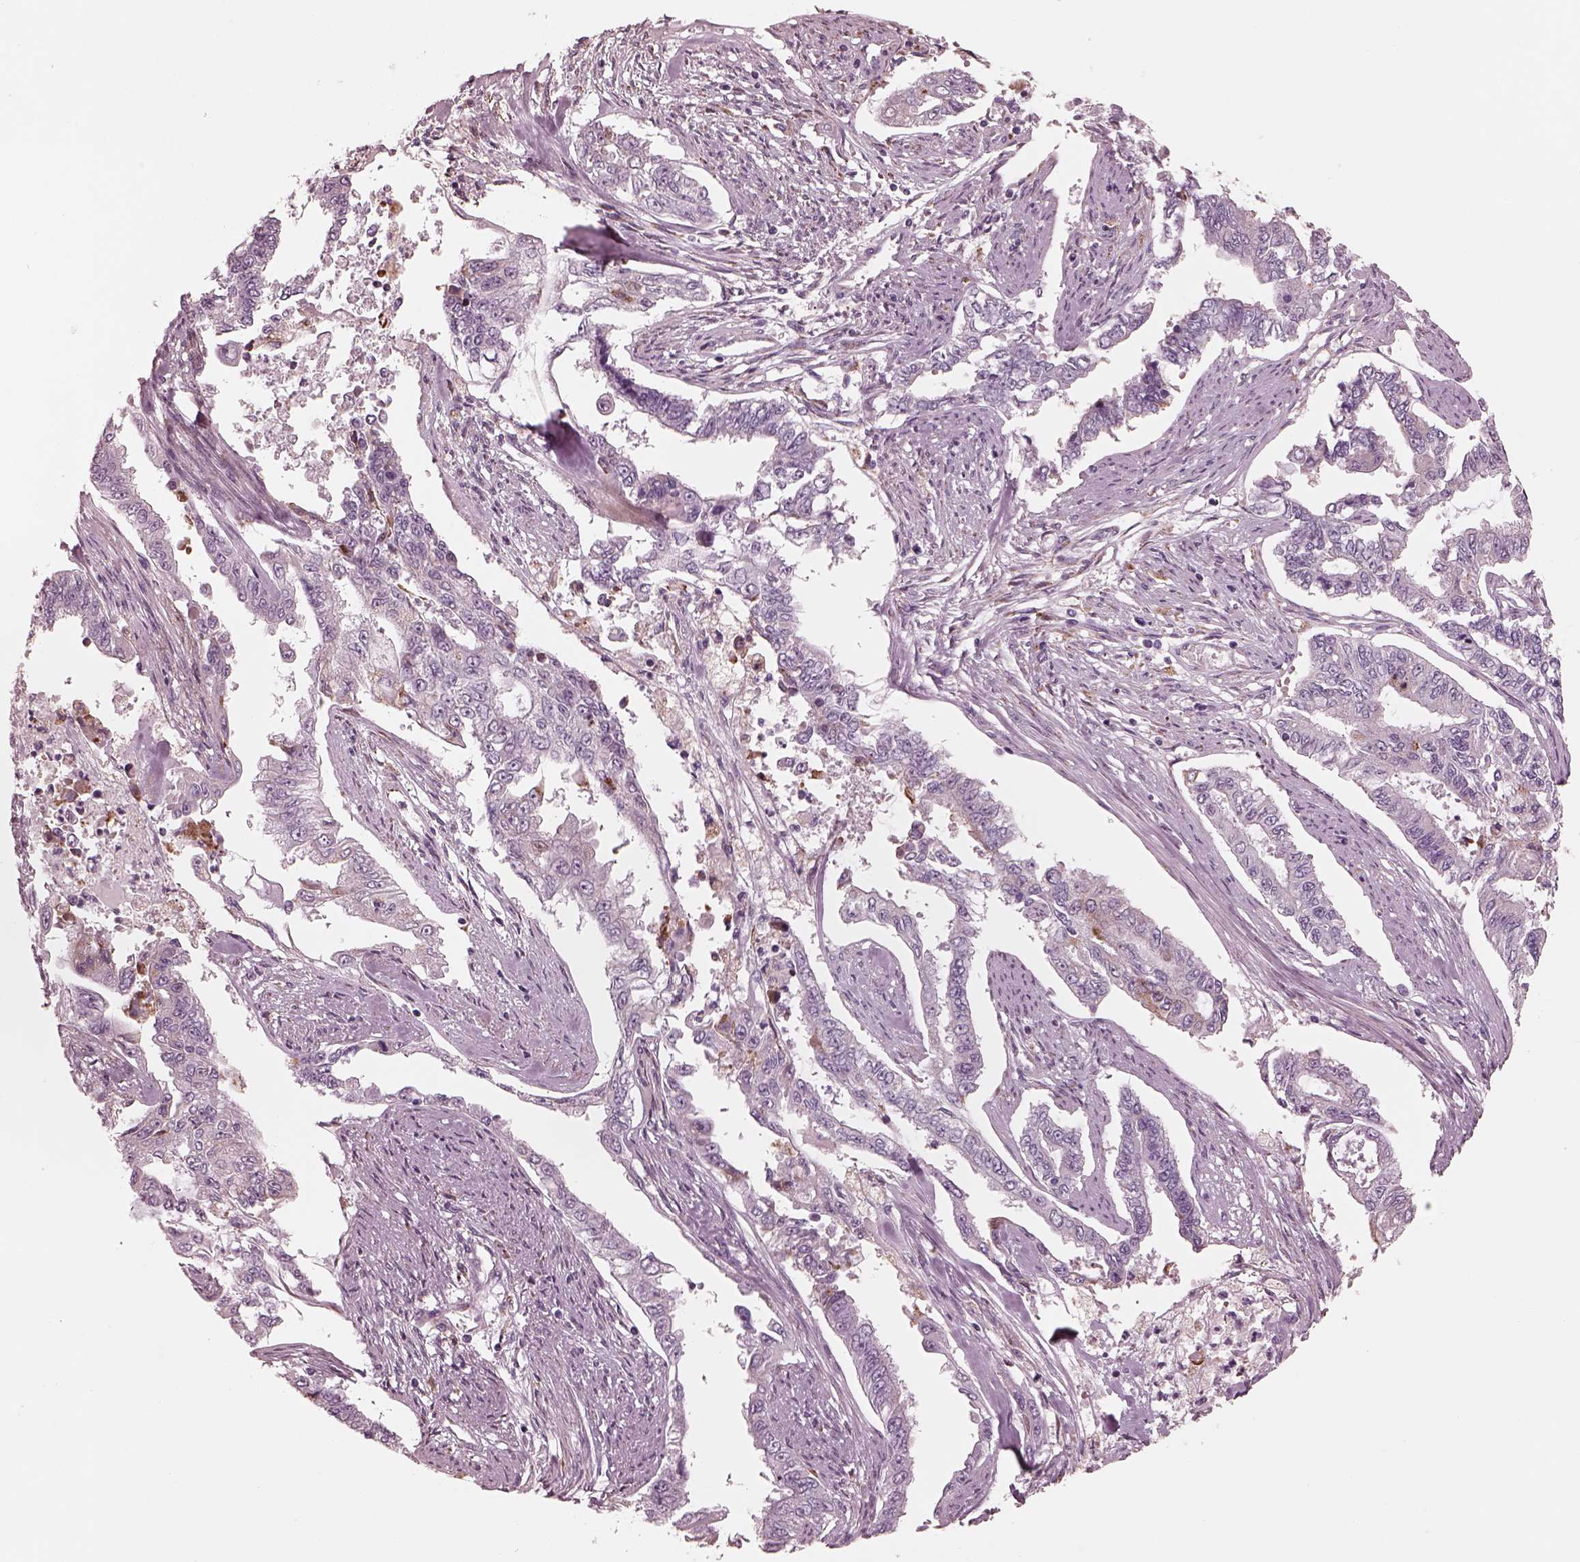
{"staining": {"intensity": "negative", "quantity": "none", "location": "none"}, "tissue": "endometrial cancer", "cell_type": "Tumor cells", "image_type": "cancer", "snomed": [{"axis": "morphology", "description": "Adenocarcinoma, NOS"}, {"axis": "topography", "description": "Uterus"}], "caption": "A micrograph of endometrial cancer (adenocarcinoma) stained for a protein displays no brown staining in tumor cells.", "gene": "CADM2", "patient": {"sex": "female", "age": 59}}